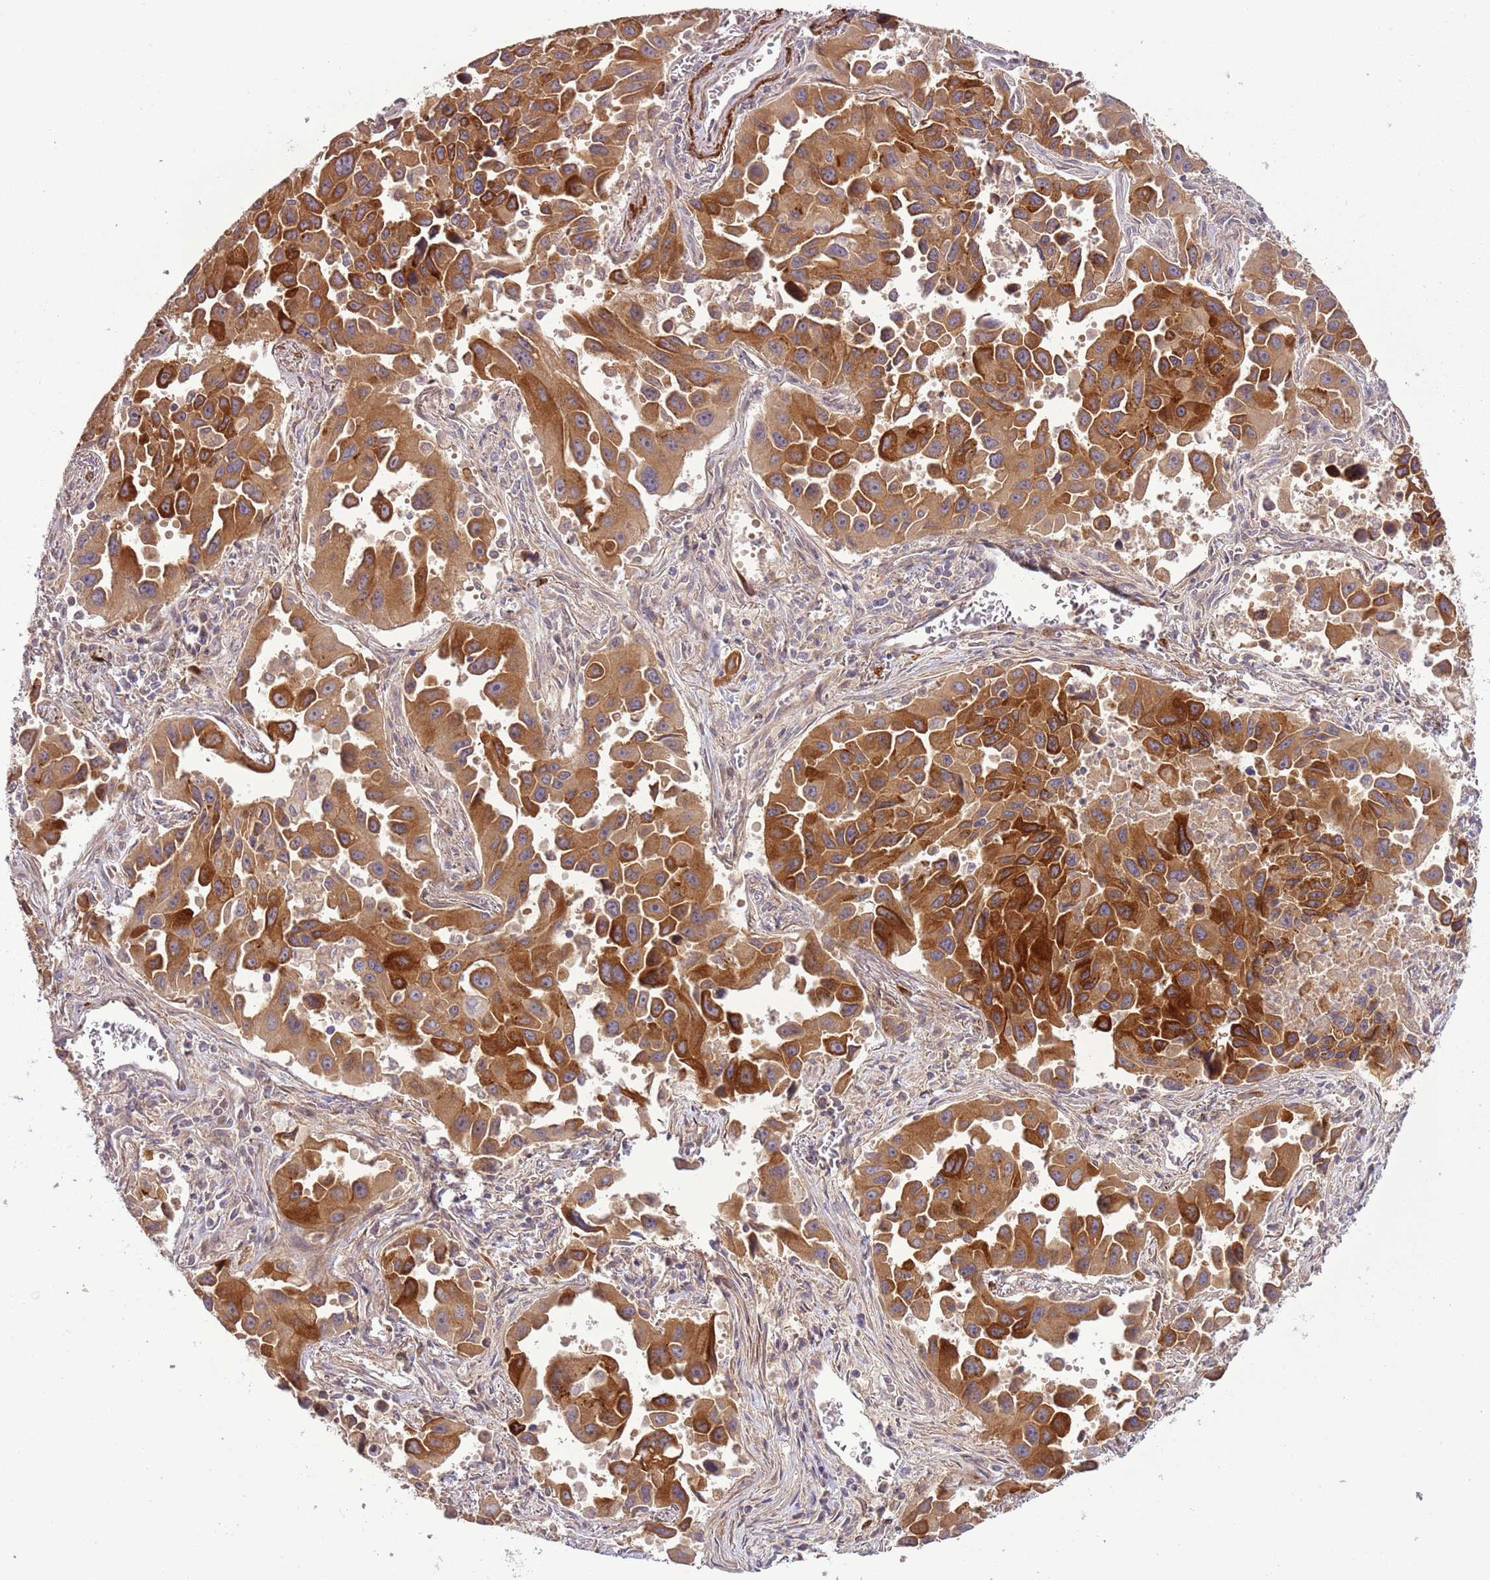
{"staining": {"intensity": "strong", "quantity": ">75%", "location": "cytoplasmic/membranous"}, "tissue": "lung cancer", "cell_type": "Tumor cells", "image_type": "cancer", "snomed": [{"axis": "morphology", "description": "Adenocarcinoma, NOS"}, {"axis": "topography", "description": "Lung"}], "caption": "Immunohistochemical staining of human adenocarcinoma (lung) shows high levels of strong cytoplasmic/membranous protein expression in approximately >75% of tumor cells.", "gene": "RNF128", "patient": {"sex": "male", "age": 66}}